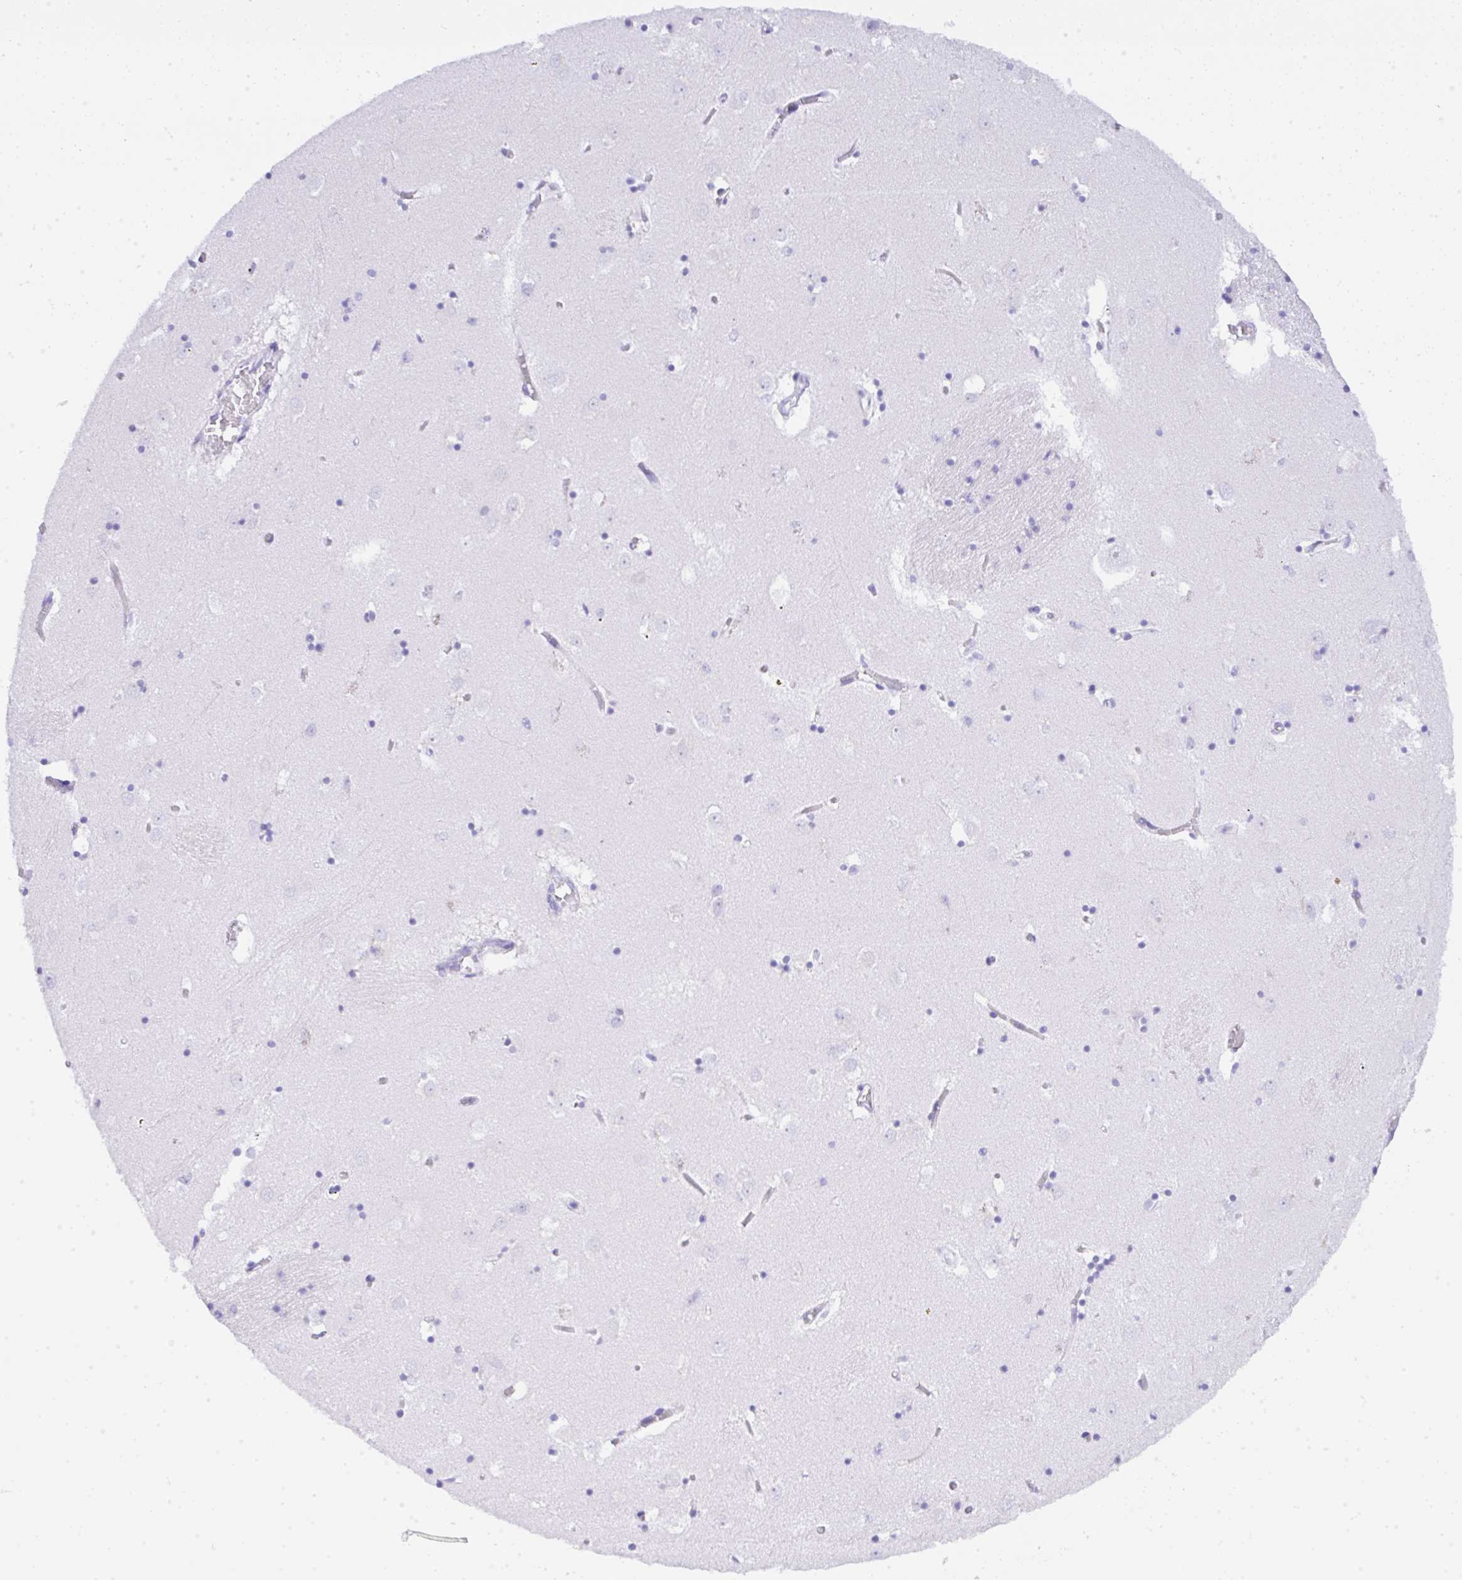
{"staining": {"intensity": "negative", "quantity": "none", "location": "none"}, "tissue": "caudate", "cell_type": "Glial cells", "image_type": "normal", "snomed": [{"axis": "morphology", "description": "Normal tissue, NOS"}, {"axis": "topography", "description": "Lateral ventricle wall"}], "caption": "Immunohistochemistry (IHC) of normal caudate exhibits no expression in glial cells.", "gene": "SEL1L2", "patient": {"sex": "male", "age": 70}}